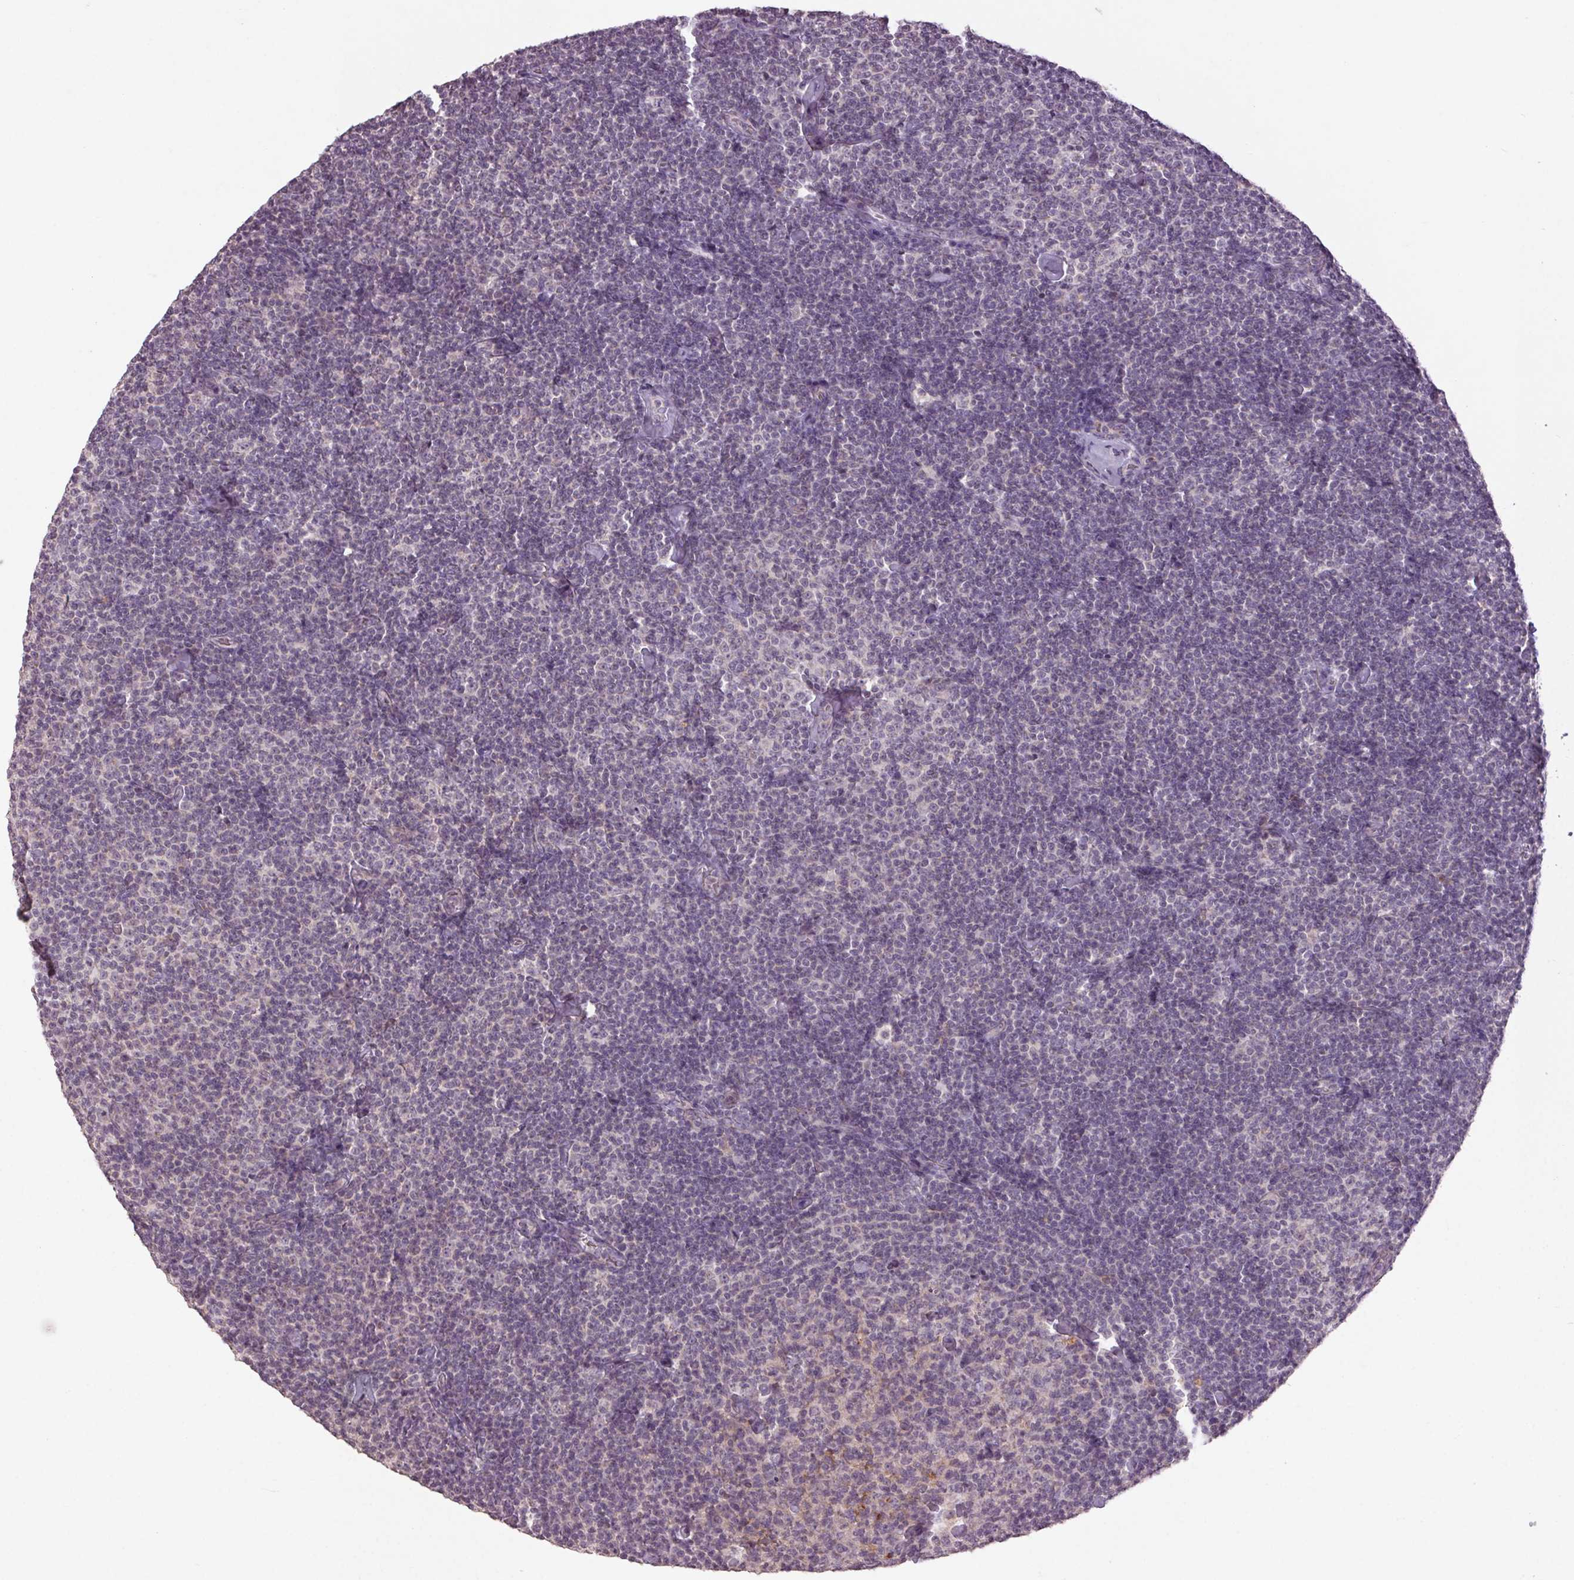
{"staining": {"intensity": "negative", "quantity": "none", "location": "none"}, "tissue": "lymphoma", "cell_type": "Tumor cells", "image_type": "cancer", "snomed": [{"axis": "morphology", "description": "Malignant lymphoma, non-Hodgkin's type, Low grade"}, {"axis": "topography", "description": "Lymph node"}], "caption": "Tumor cells are negative for protein expression in human malignant lymphoma, non-Hodgkin's type (low-grade).", "gene": "KLRC3", "patient": {"sex": "male", "age": 81}}